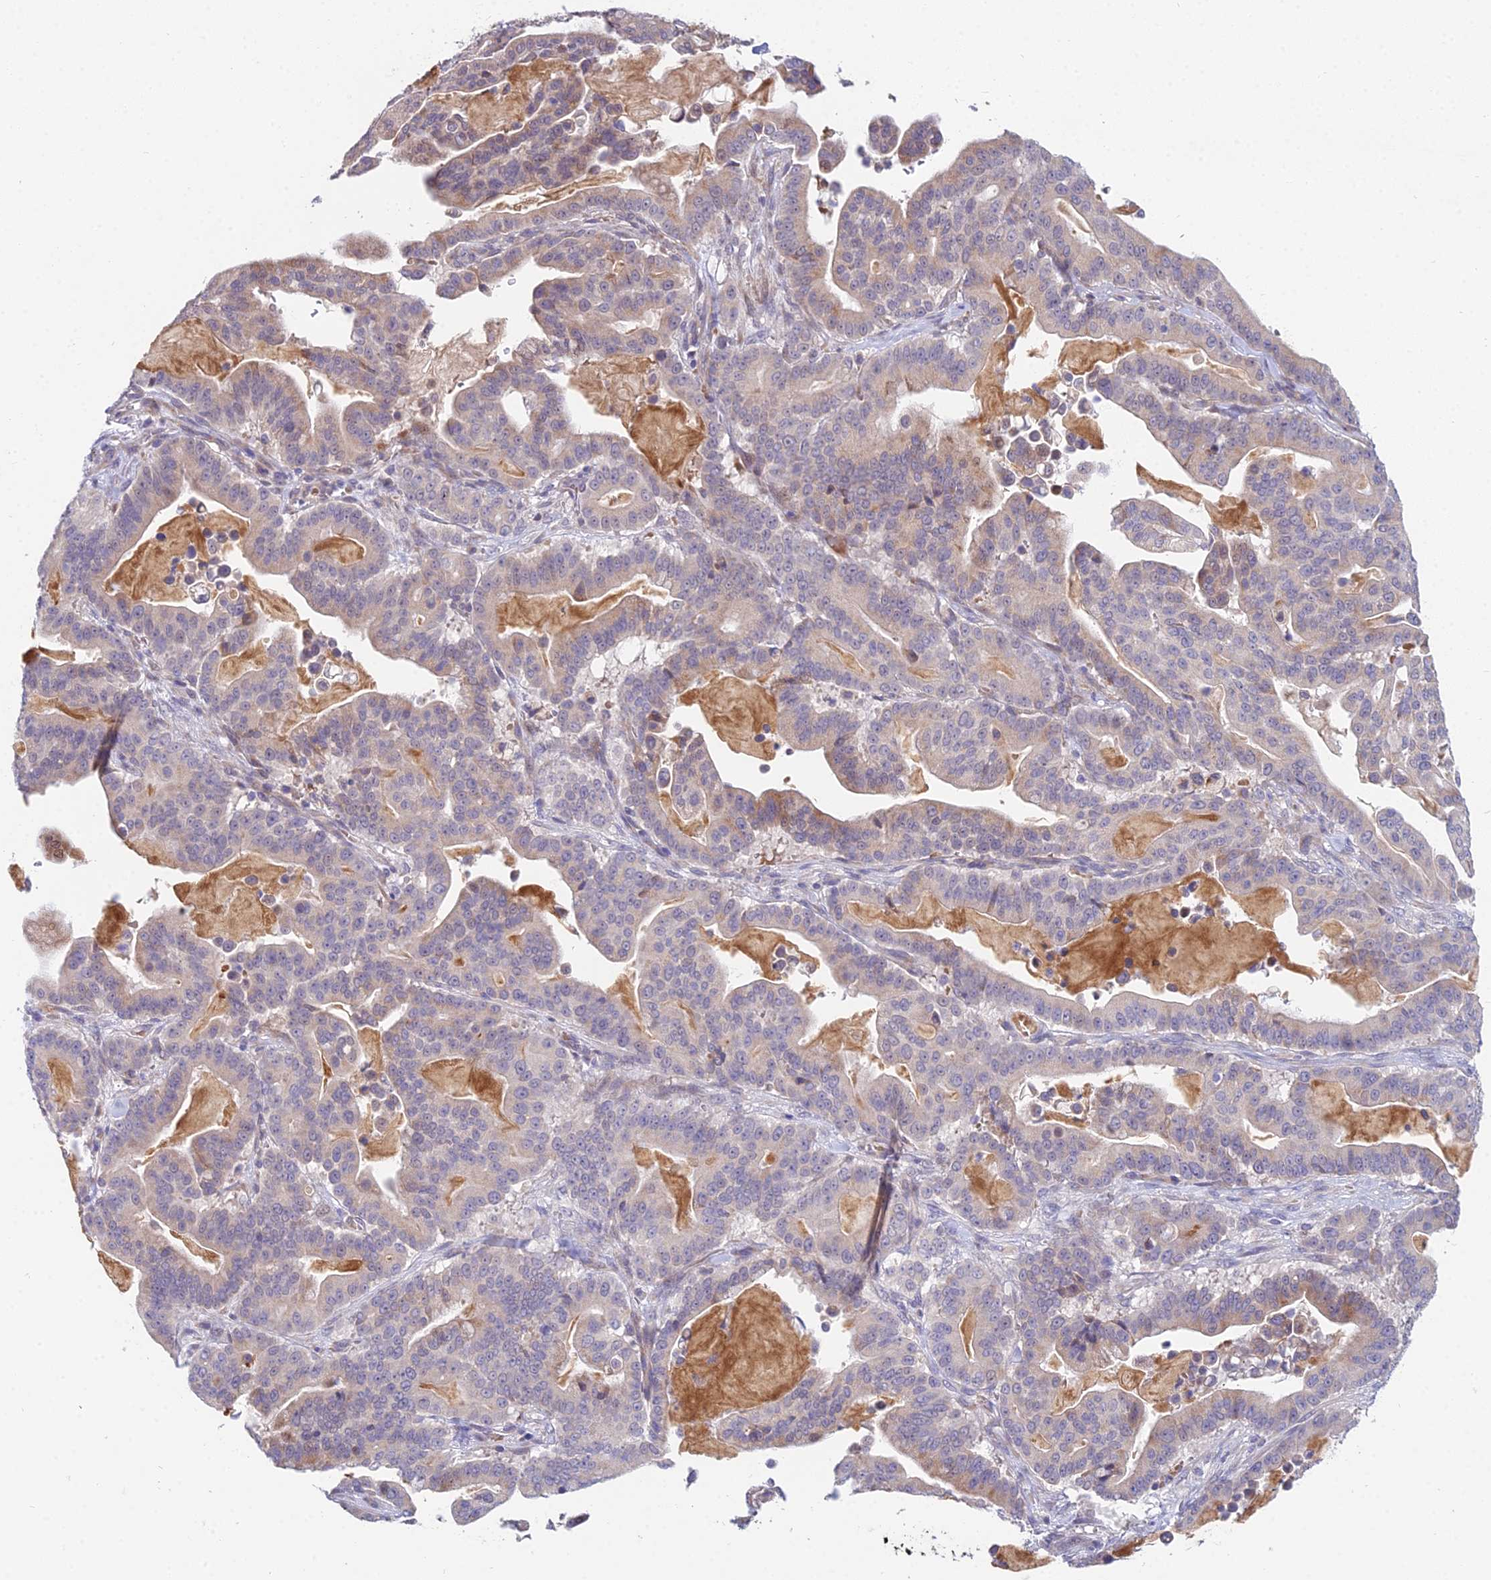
{"staining": {"intensity": "weak", "quantity": "25%-75%", "location": "cytoplasmic/membranous"}, "tissue": "pancreatic cancer", "cell_type": "Tumor cells", "image_type": "cancer", "snomed": [{"axis": "morphology", "description": "Adenocarcinoma, NOS"}, {"axis": "topography", "description": "Pancreas"}], "caption": "Pancreatic cancer (adenocarcinoma) stained with DAB (3,3'-diaminobenzidine) IHC shows low levels of weak cytoplasmic/membranous staining in about 25%-75% of tumor cells.", "gene": "WDR43", "patient": {"sex": "male", "age": 63}}